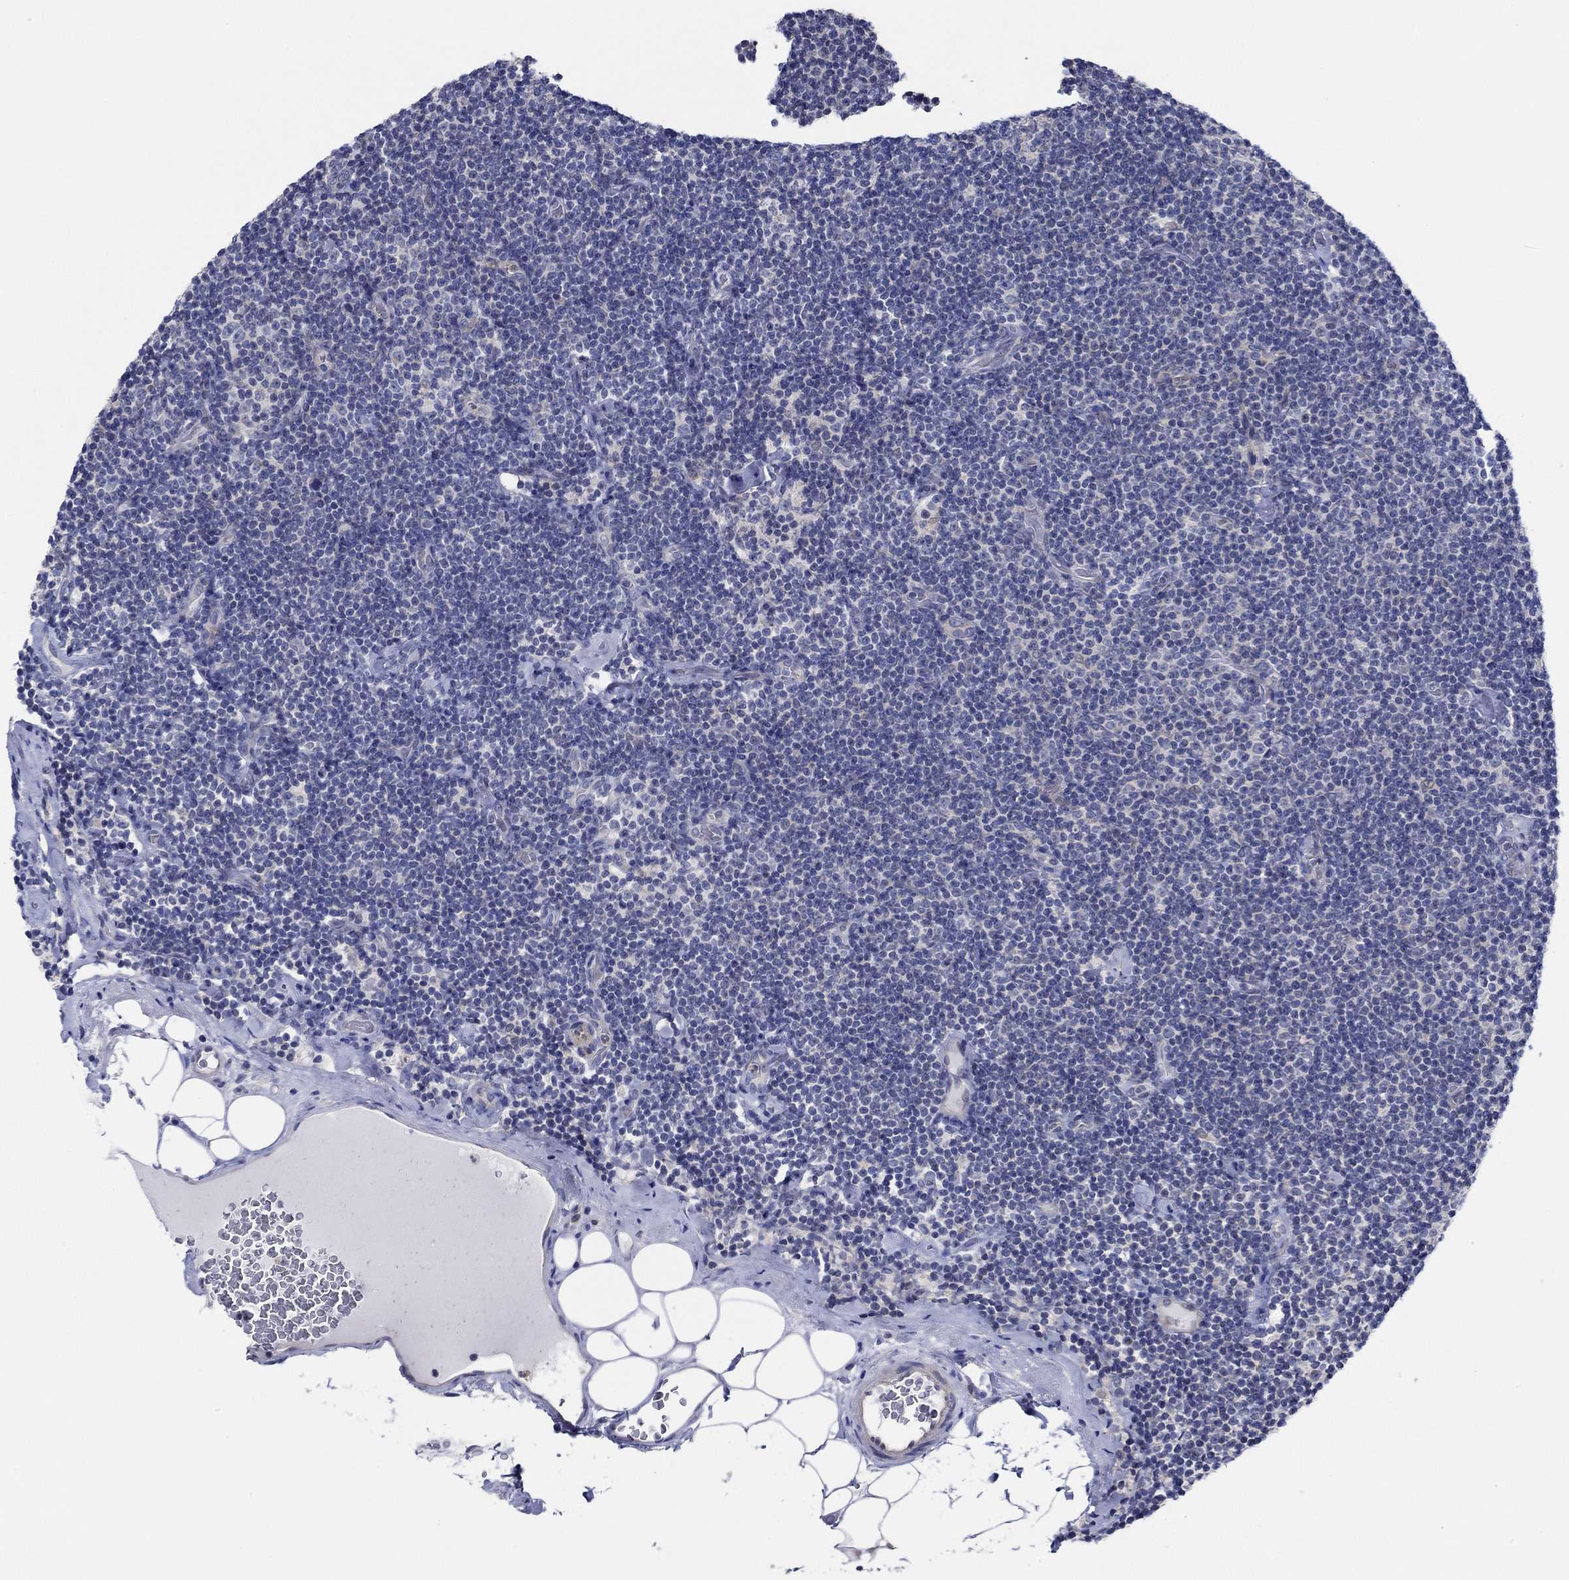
{"staining": {"intensity": "negative", "quantity": "none", "location": "none"}, "tissue": "lymphoma", "cell_type": "Tumor cells", "image_type": "cancer", "snomed": [{"axis": "morphology", "description": "Malignant lymphoma, non-Hodgkin's type, Low grade"}, {"axis": "topography", "description": "Lymph node"}], "caption": "This is a image of immunohistochemistry staining of lymphoma, which shows no staining in tumor cells. (Immunohistochemistry (ihc), brightfield microscopy, high magnification).", "gene": "CFAP61", "patient": {"sex": "male", "age": 81}}